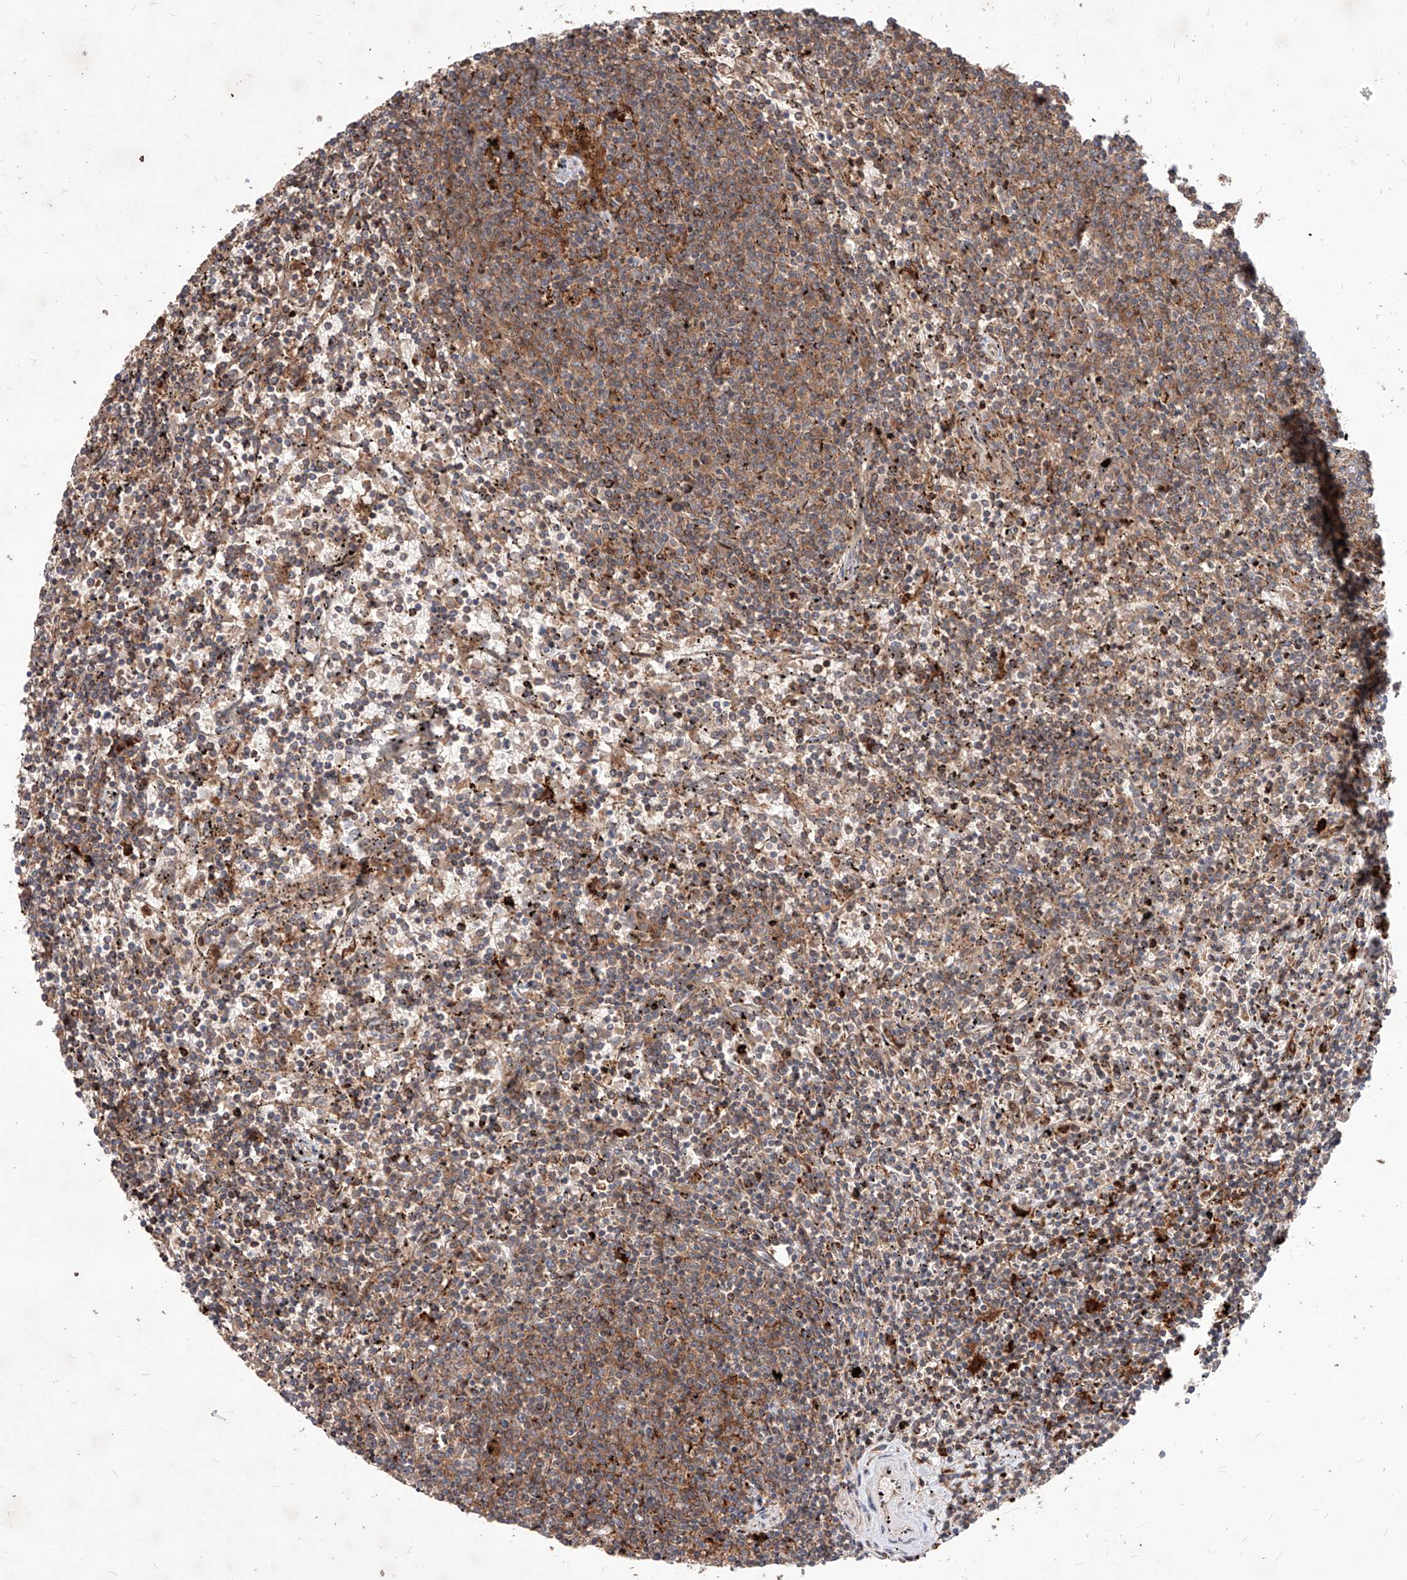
{"staining": {"intensity": "moderate", "quantity": "25%-75%", "location": "cytoplasmic/membranous"}, "tissue": "lymphoma", "cell_type": "Tumor cells", "image_type": "cancer", "snomed": [{"axis": "morphology", "description": "Malignant lymphoma, non-Hodgkin's type, Low grade"}, {"axis": "topography", "description": "Spleen"}], "caption": "This histopathology image reveals immunohistochemistry (IHC) staining of lymphoma, with medium moderate cytoplasmic/membranous staining in about 25%-75% of tumor cells.", "gene": "TSNAX", "patient": {"sex": "female", "age": 50}}